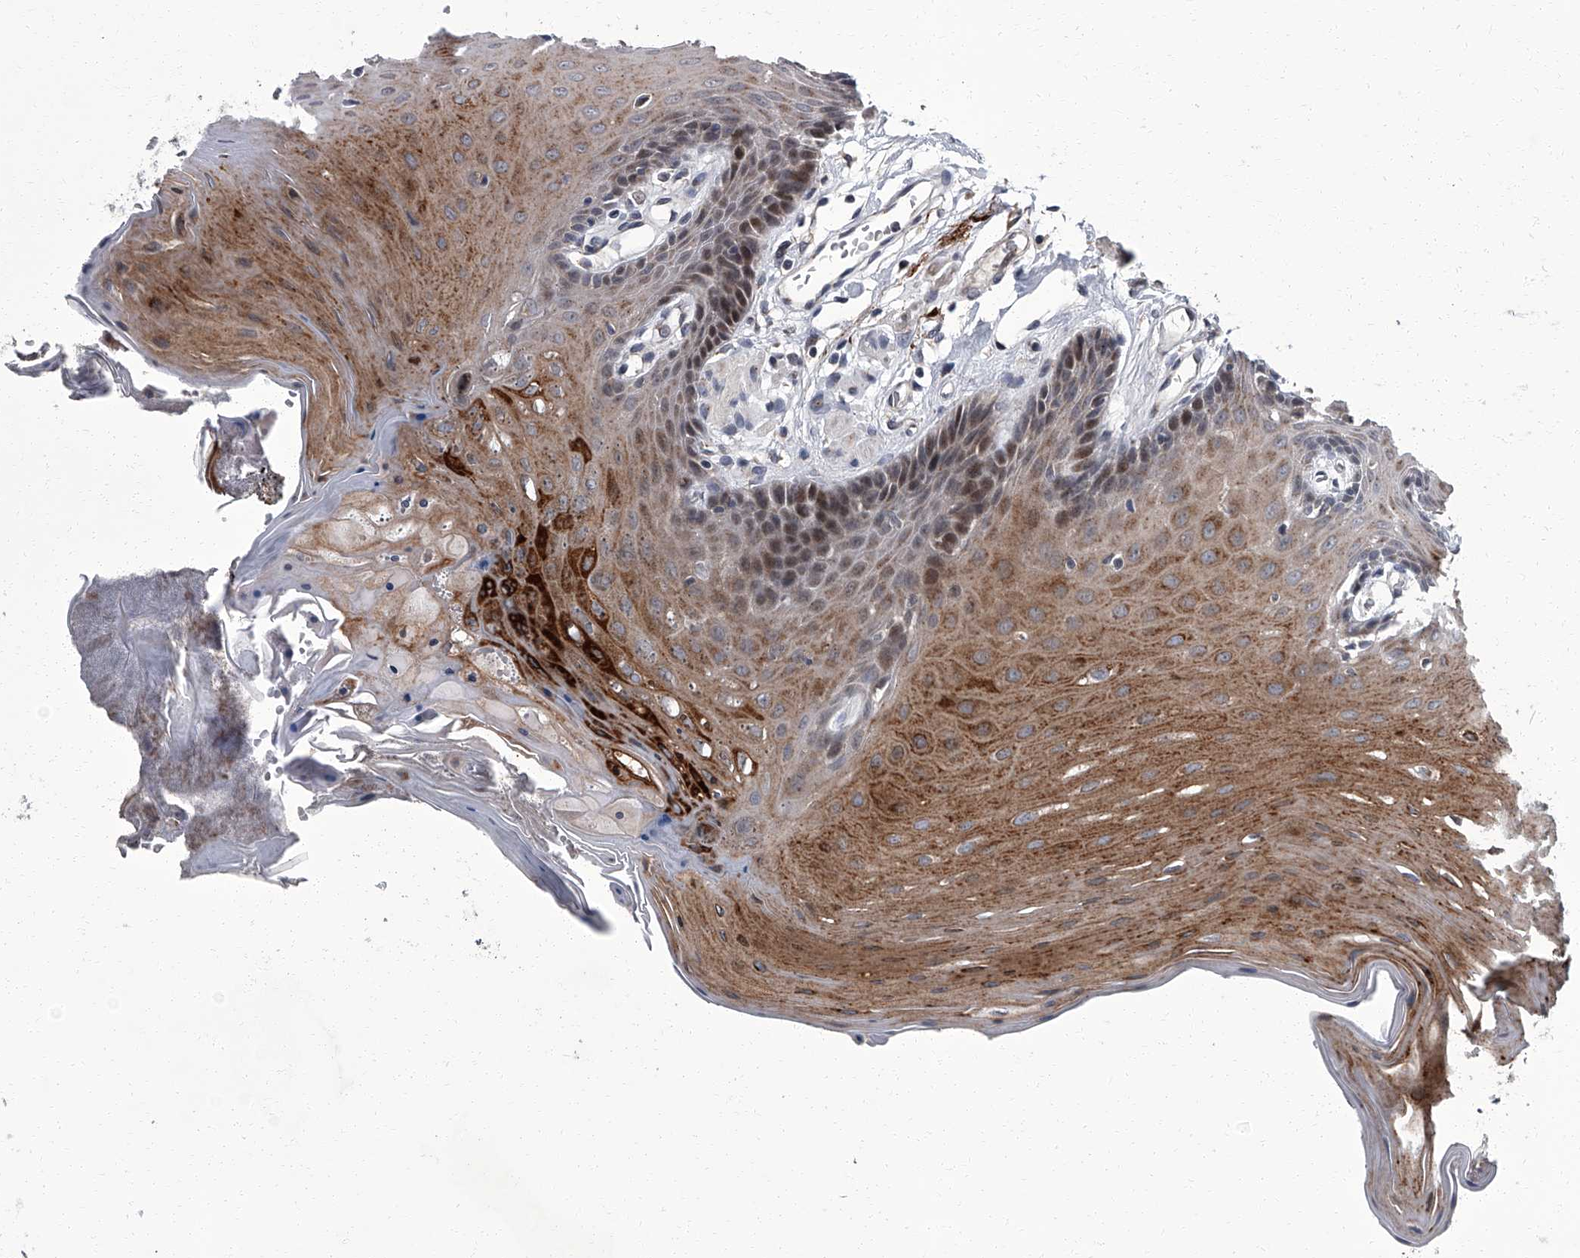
{"staining": {"intensity": "moderate", "quantity": "25%-75%", "location": "cytoplasmic/membranous,nuclear"}, "tissue": "oral mucosa", "cell_type": "Squamous epithelial cells", "image_type": "normal", "snomed": [{"axis": "morphology", "description": "Normal tissue, NOS"}, {"axis": "morphology", "description": "Squamous cell carcinoma, NOS"}, {"axis": "topography", "description": "Skeletal muscle"}, {"axis": "topography", "description": "Oral tissue"}, {"axis": "topography", "description": "Salivary gland"}, {"axis": "topography", "description": "Head-Neck"}], "caption": "A micrograph of human oral mucosa stained for a protein shows moderate cytoplasmic/membranous,nuclear brown staining in squamous epithelial cells.", "gene": "ZNF274", "patient": {"sex": "male", "age": 54}}